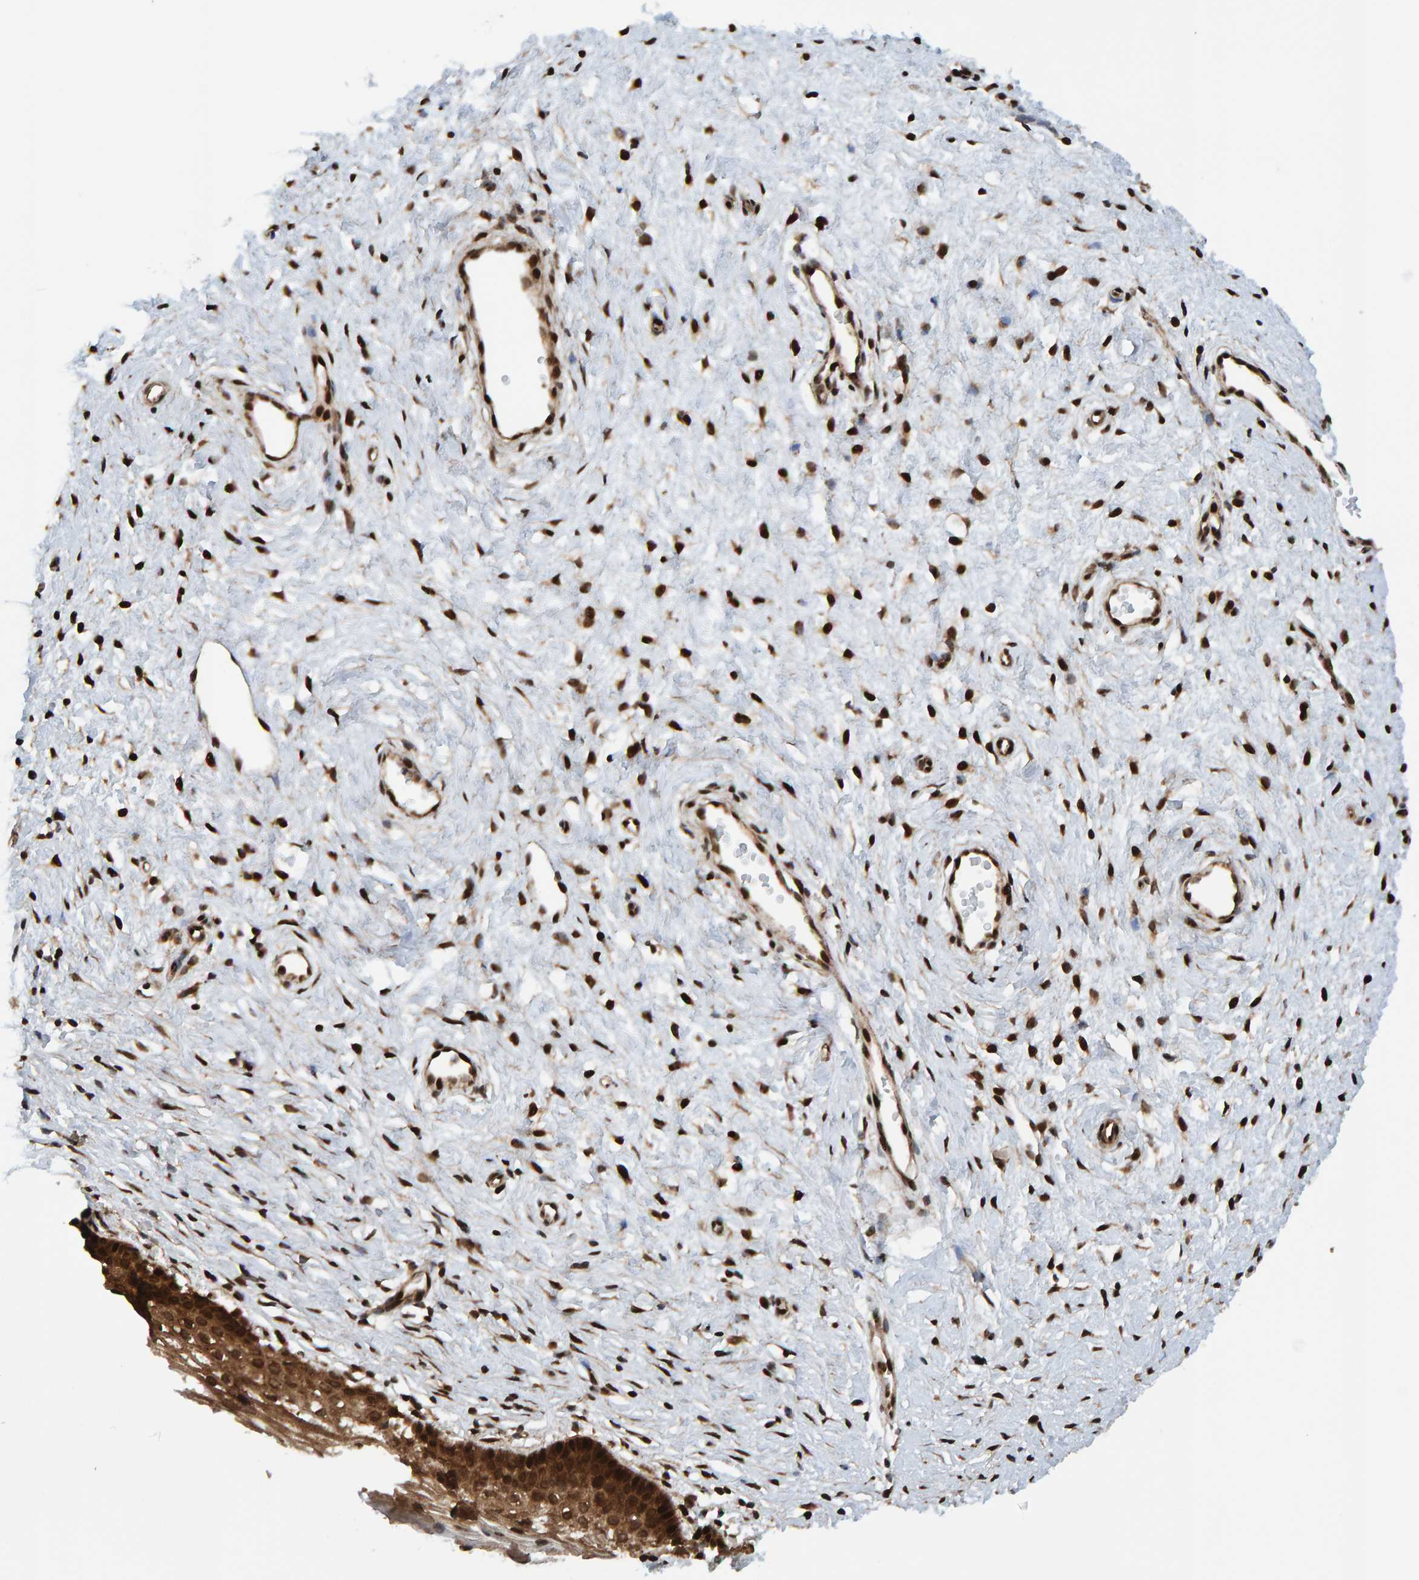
{"staining": {"intensity": "strong", "quantity": ">75%", "location": "cytoplasmic/membranous,nuclear"}, "tissue": "cervix", "cell_type": "Glandular cells", "image_type": "normal", "snomed": [{"axis": "morphology", "description": "Normal tissue, NOS"}, {"axis": "topography", "description": "Cervix"}], "caption": "Protein expression analysis of benign human cervix reveals strong cytoplasmic/membranous,nuclear expression in about >75% of glandular cells. (DAB (3,3'-diaminobenzidine) IHC, brown staining for protein, blue staining for nuclei).", "gene": "ZNF366", "patient": {"sex": "female", "age": 27}}